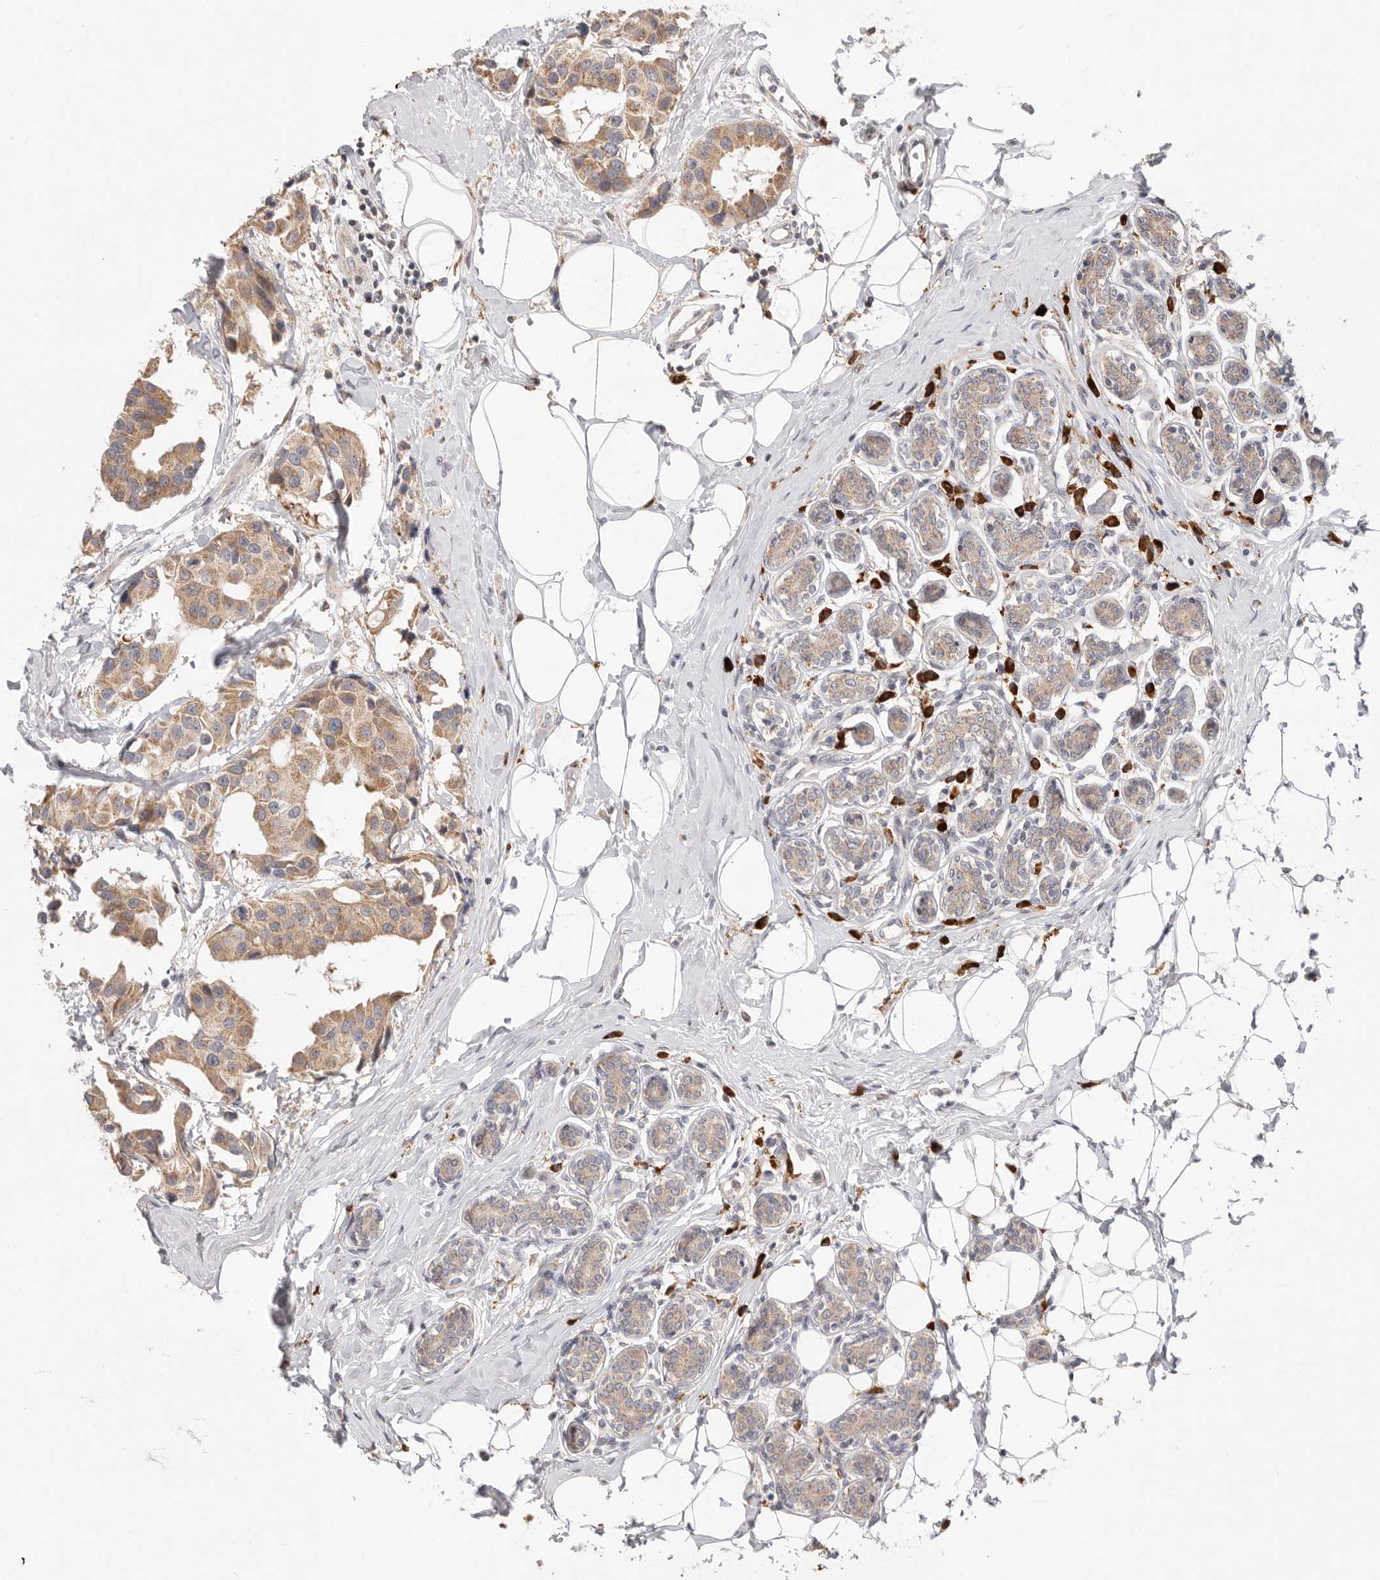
{"staining": {"intensity": "moderate", "quantity": ">75%", "location": "cytoplasmic/membranous"}, "tissue": "breast cancer", "cell_type": "Tumor cells", "image_type": "cancer", "snomed": [{"axis": "morphology", "description": "Normal tissue, NOS"}, {"axis": "morphology", "description": "Duct carcinoma"}, {"axis": "topography", "description": "Breast"}], "caption": "There is medium levels of moderate cytoplasmic/membranous staining in tumor cells of breast intraductal carcinoma, as demonstrated by immunohistochemical staining (brown color).", "gene": "USH1C", "patient": {"sex": "female", "age": 39}}